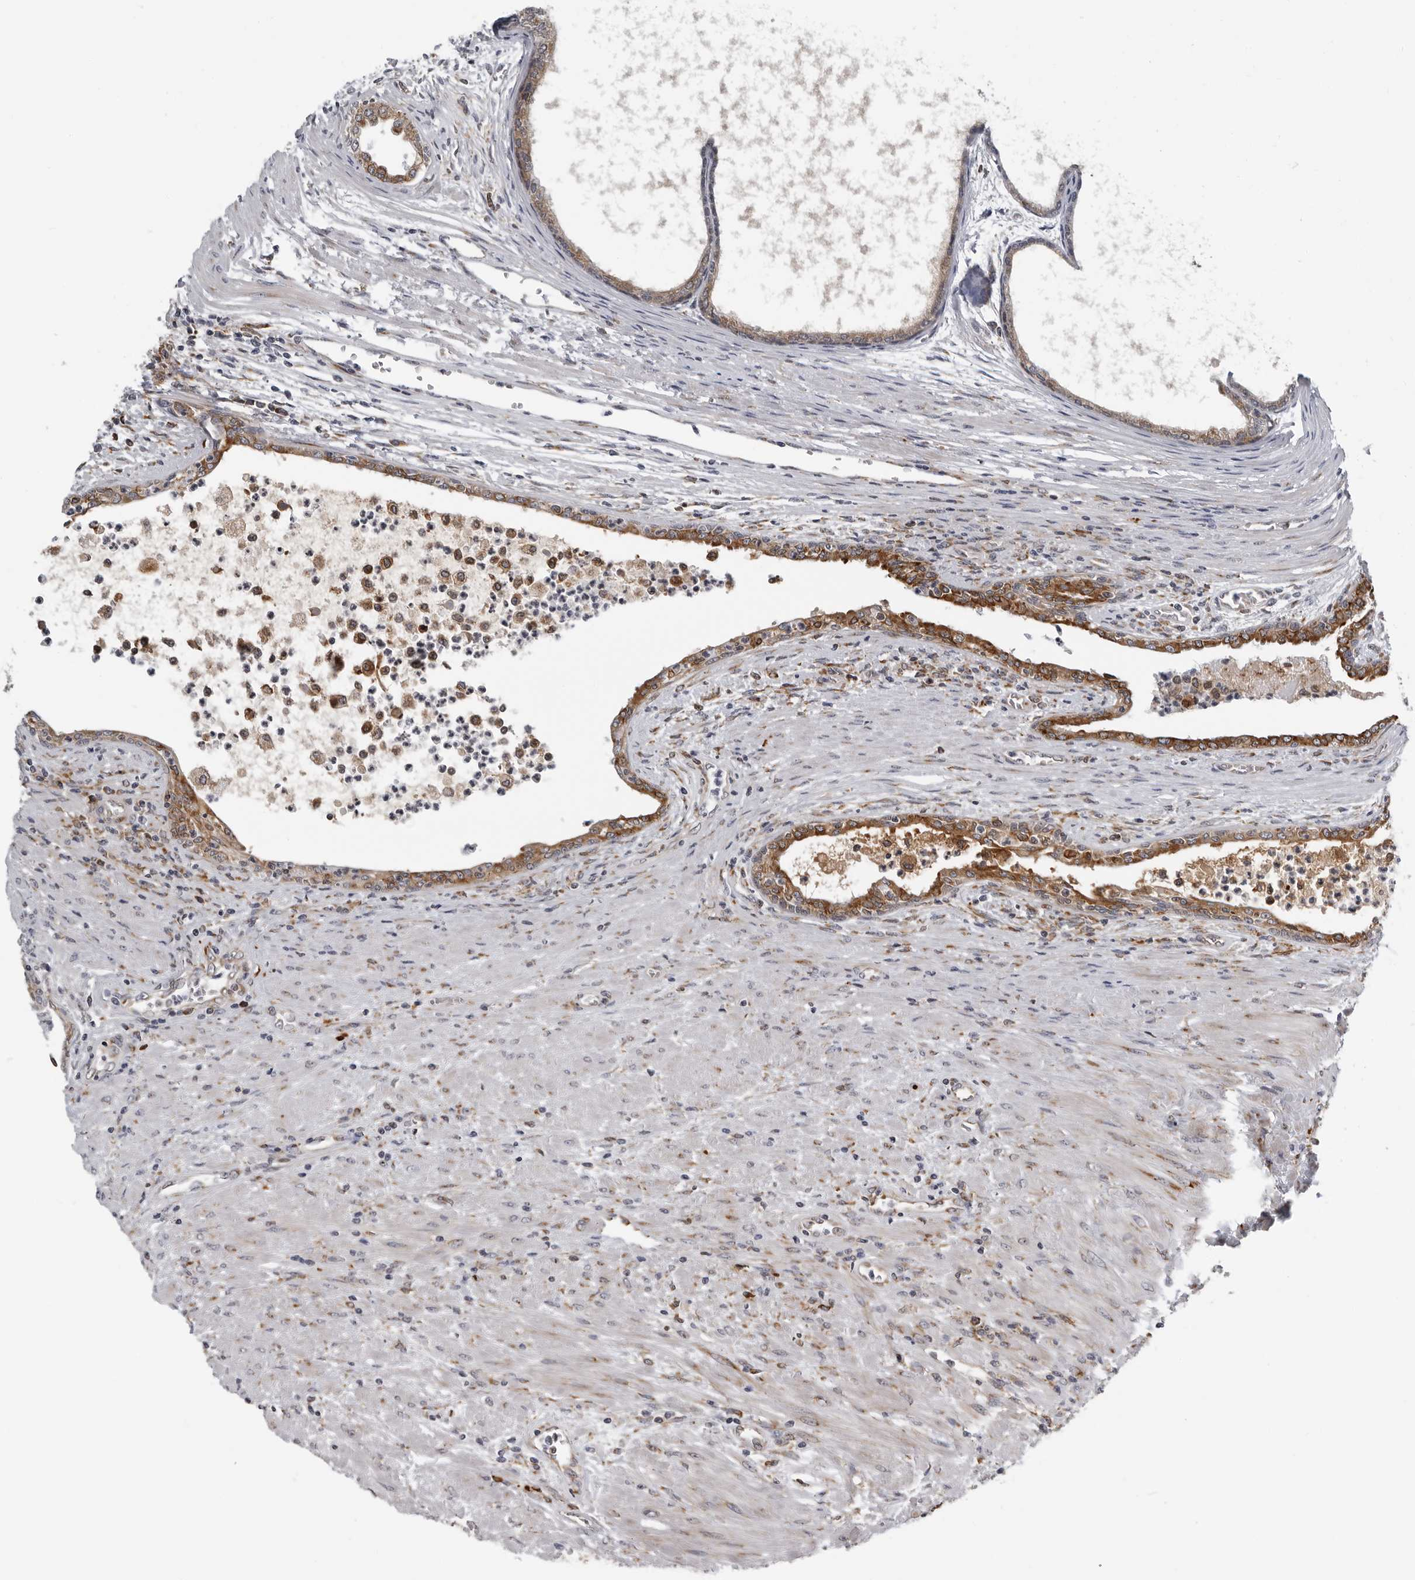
{"staining": {"intensity": "moderate", "quantity": ">75%", "location": "cytoplasmic/membranous"}, "tissue": "prostate cancer", "cell_type": "Tumor cells", "image_type": "cancer", "snomed": [{"axis": "morphology", "description": "Normal tissue, NOS"}, {"axis": "morphology", "description": "Adenocarcinoma, Low grade"}, {"axis": "topography", "description": "Prostate"}, {"axis": "topography", "description": "Peripheral nerve tissue"}], "caption": "Tumor cells show moderate cytoplasmic/membranous positivity in about >75% of cells in prostate low-grade adenocarcinoma.", "gene": "ALPK2", "patient": {"sex": "male", "age": 71}}